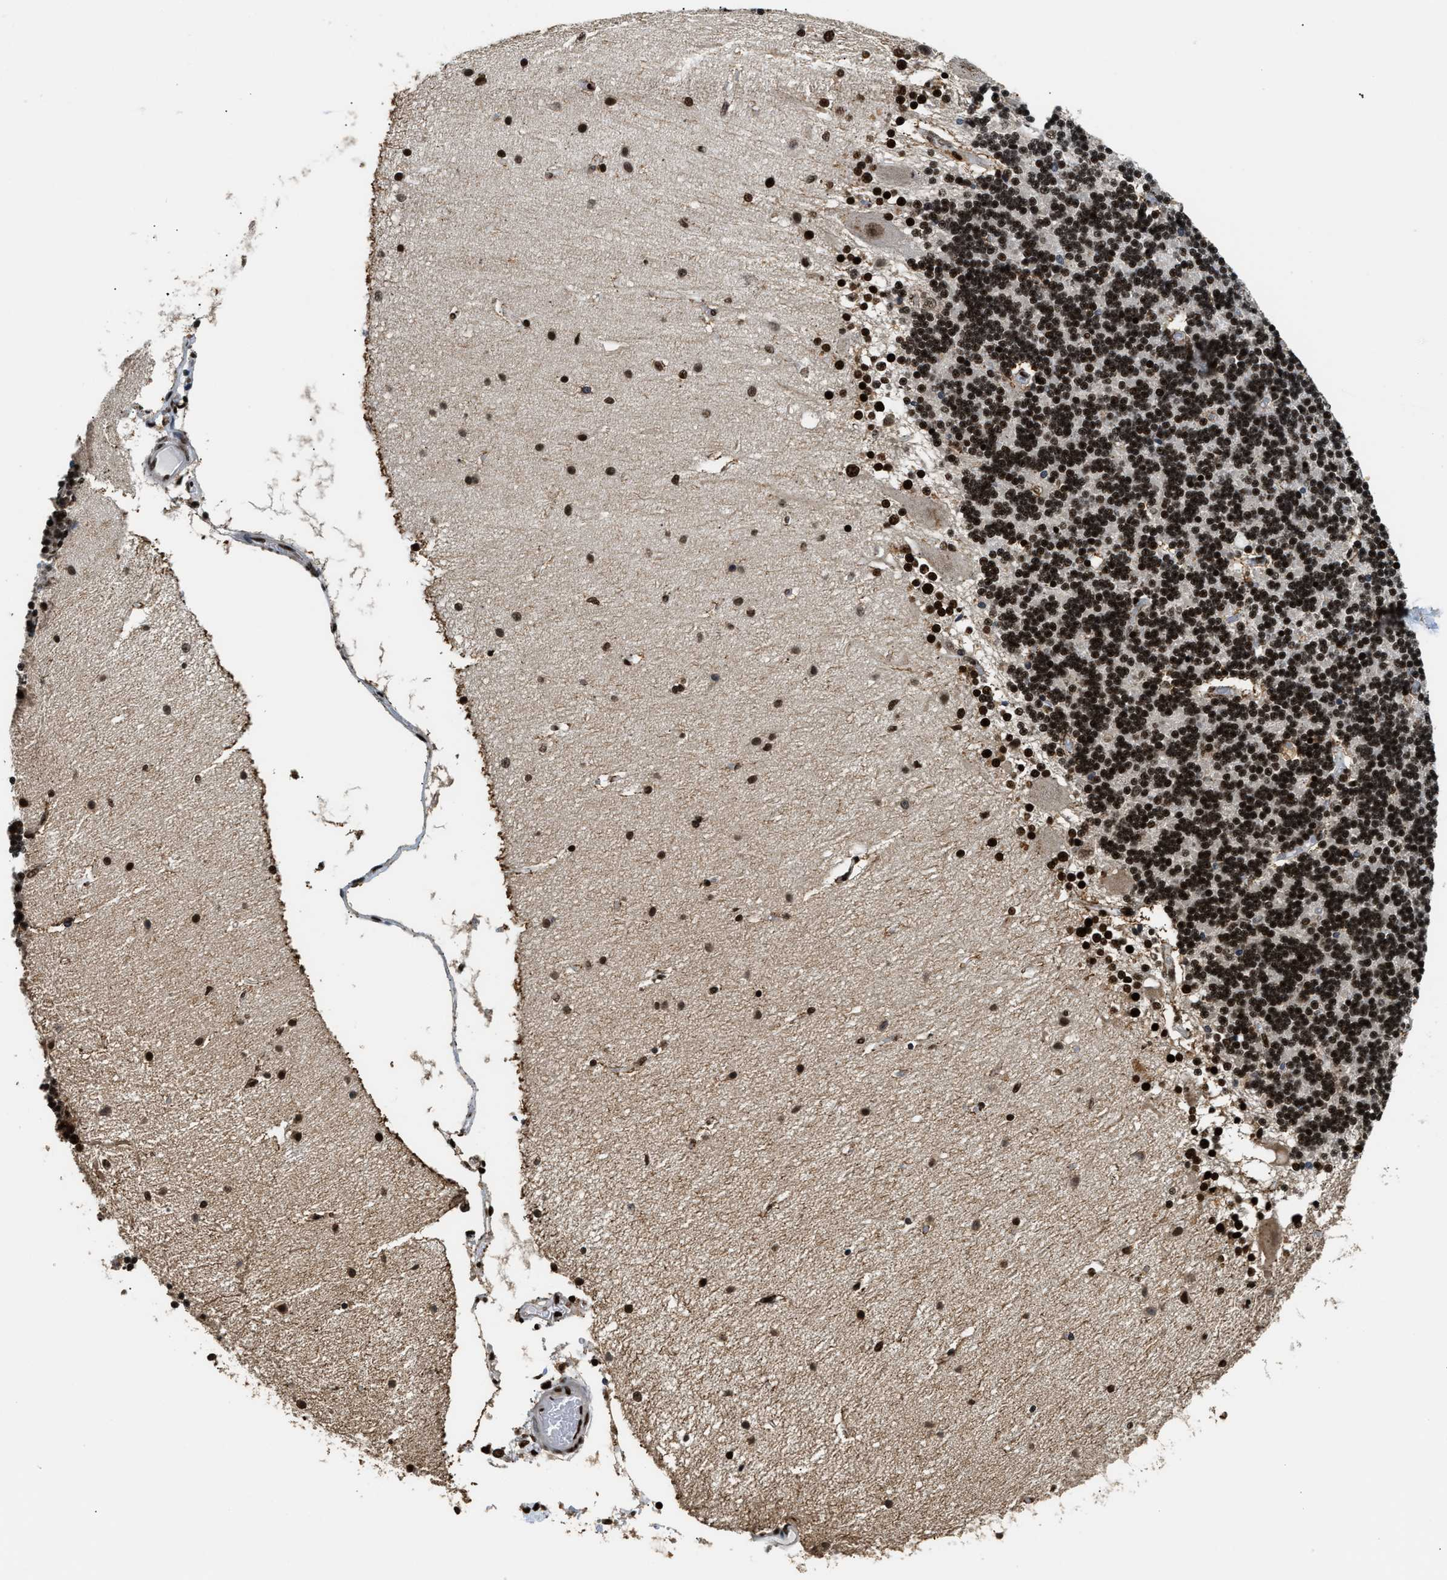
{"staining": {"intensity": "strong", "quantity": ">75%", "location": "nuclear"}, "tissue": "cerebellum", "cell_type": "Cells in granular layer", "image_type": "normal", "snomed": [{"axis": "morphology", "description": "Normal tissue, NOS"}, {"axis": "topography", "description": "Cerebellum"}], "caption": "This photomicrograph reveals immunohistochemistry (IHC) staining of benign cerebellum, with high strong nuclear positivity in approximately >75% of cells in granular layer.", "gene": "RAD21", "patient": {"sex": "female", "age": 54}}